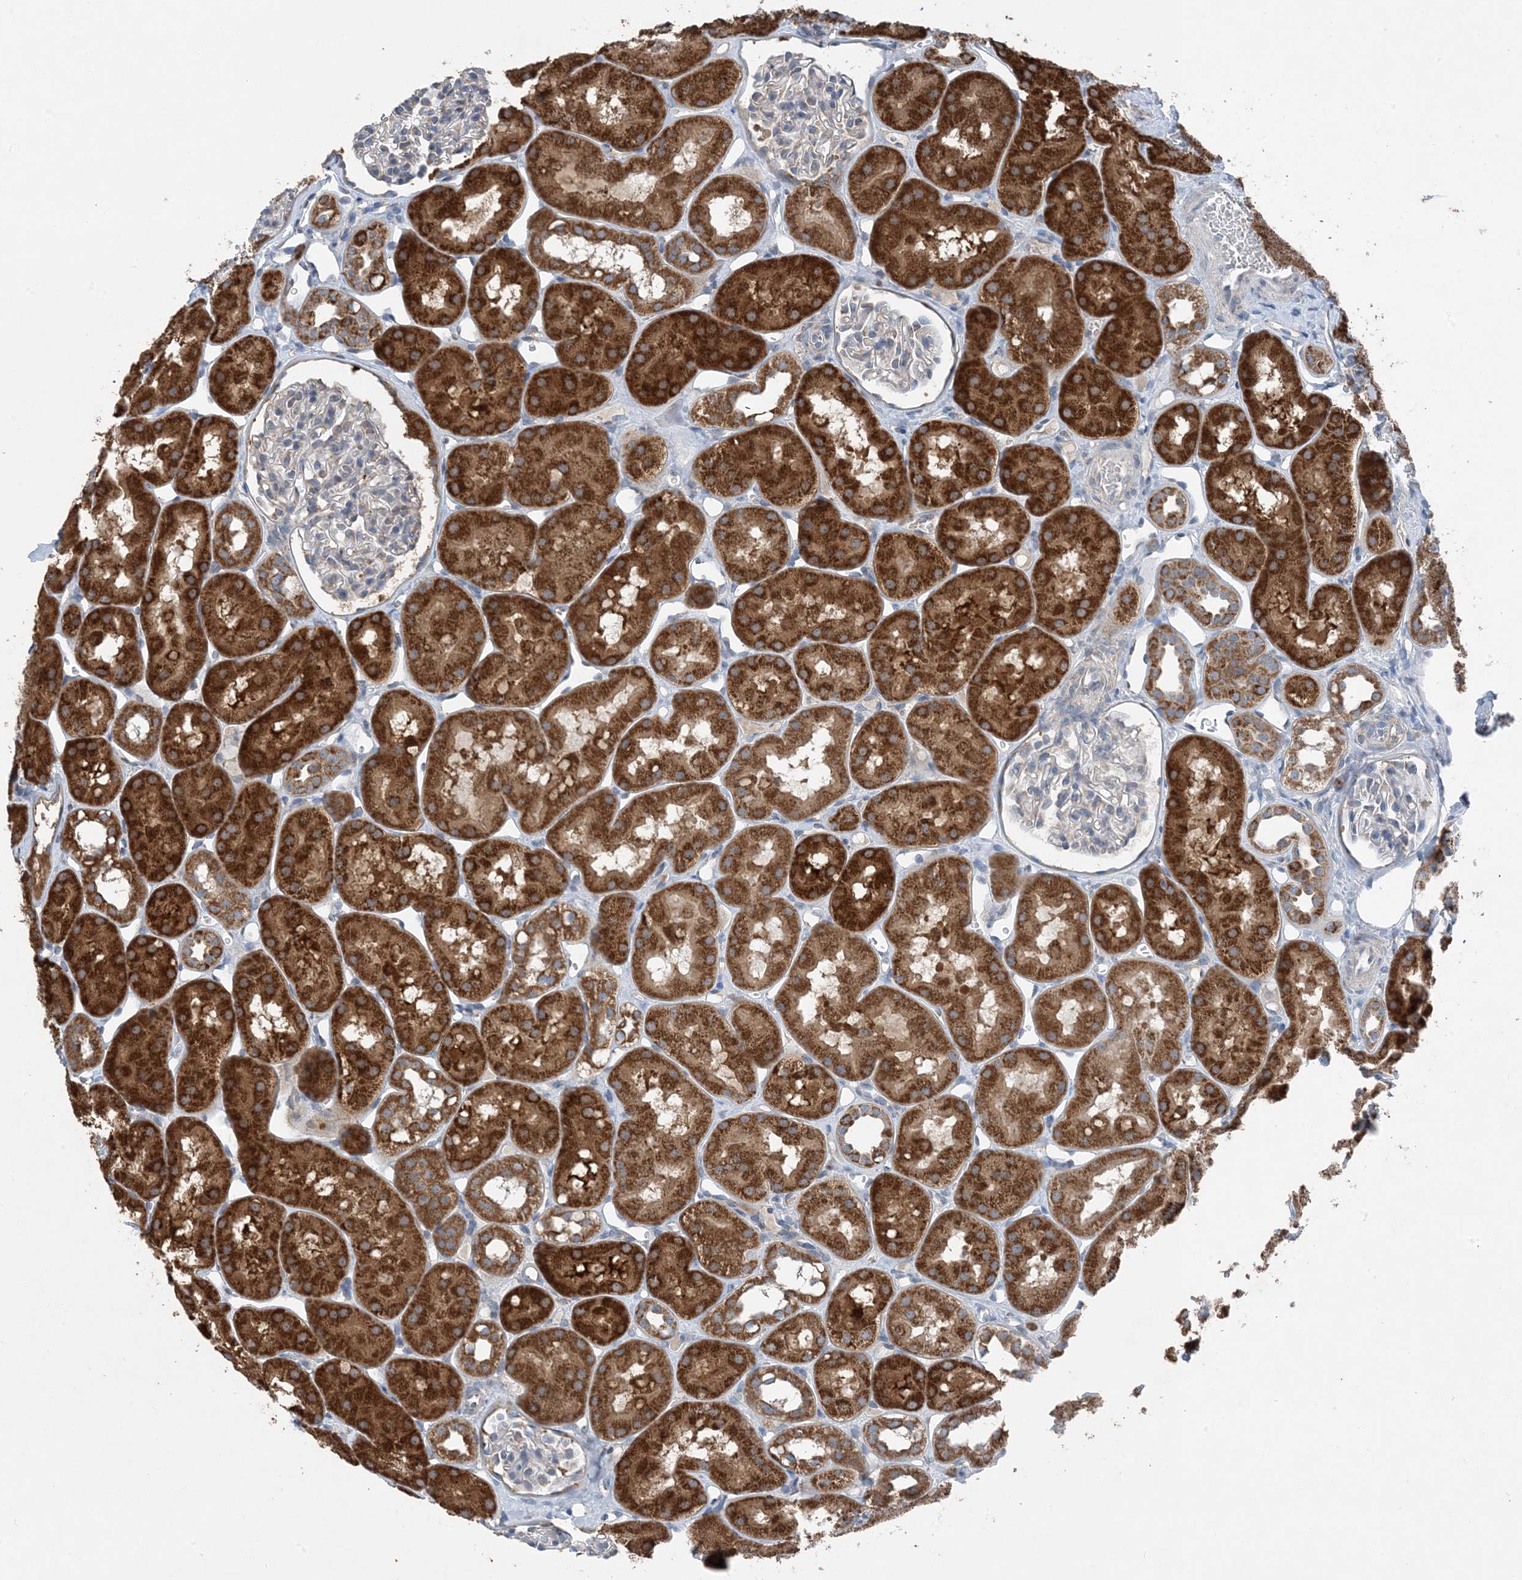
{"staining": {"intensity": "negative", "quantity": "none", "location": "none"}, "tissue": "kidney", "cell_type": "Cells in glomeruli", "image_type": "normal", "snomed": [{"axis": "morphology", "description": "Normal tissue, NOS"}, {"axis": "topography", "description": "Kidney"}], "caption": "There is no significant positivity in cells in glomeruli of kidney. (DAB (3,3'-diaminobenzidine) immunohistochemistry, high magnification).", "gene": "DHX30", "patient": {"sex": "male", "age": 16}}